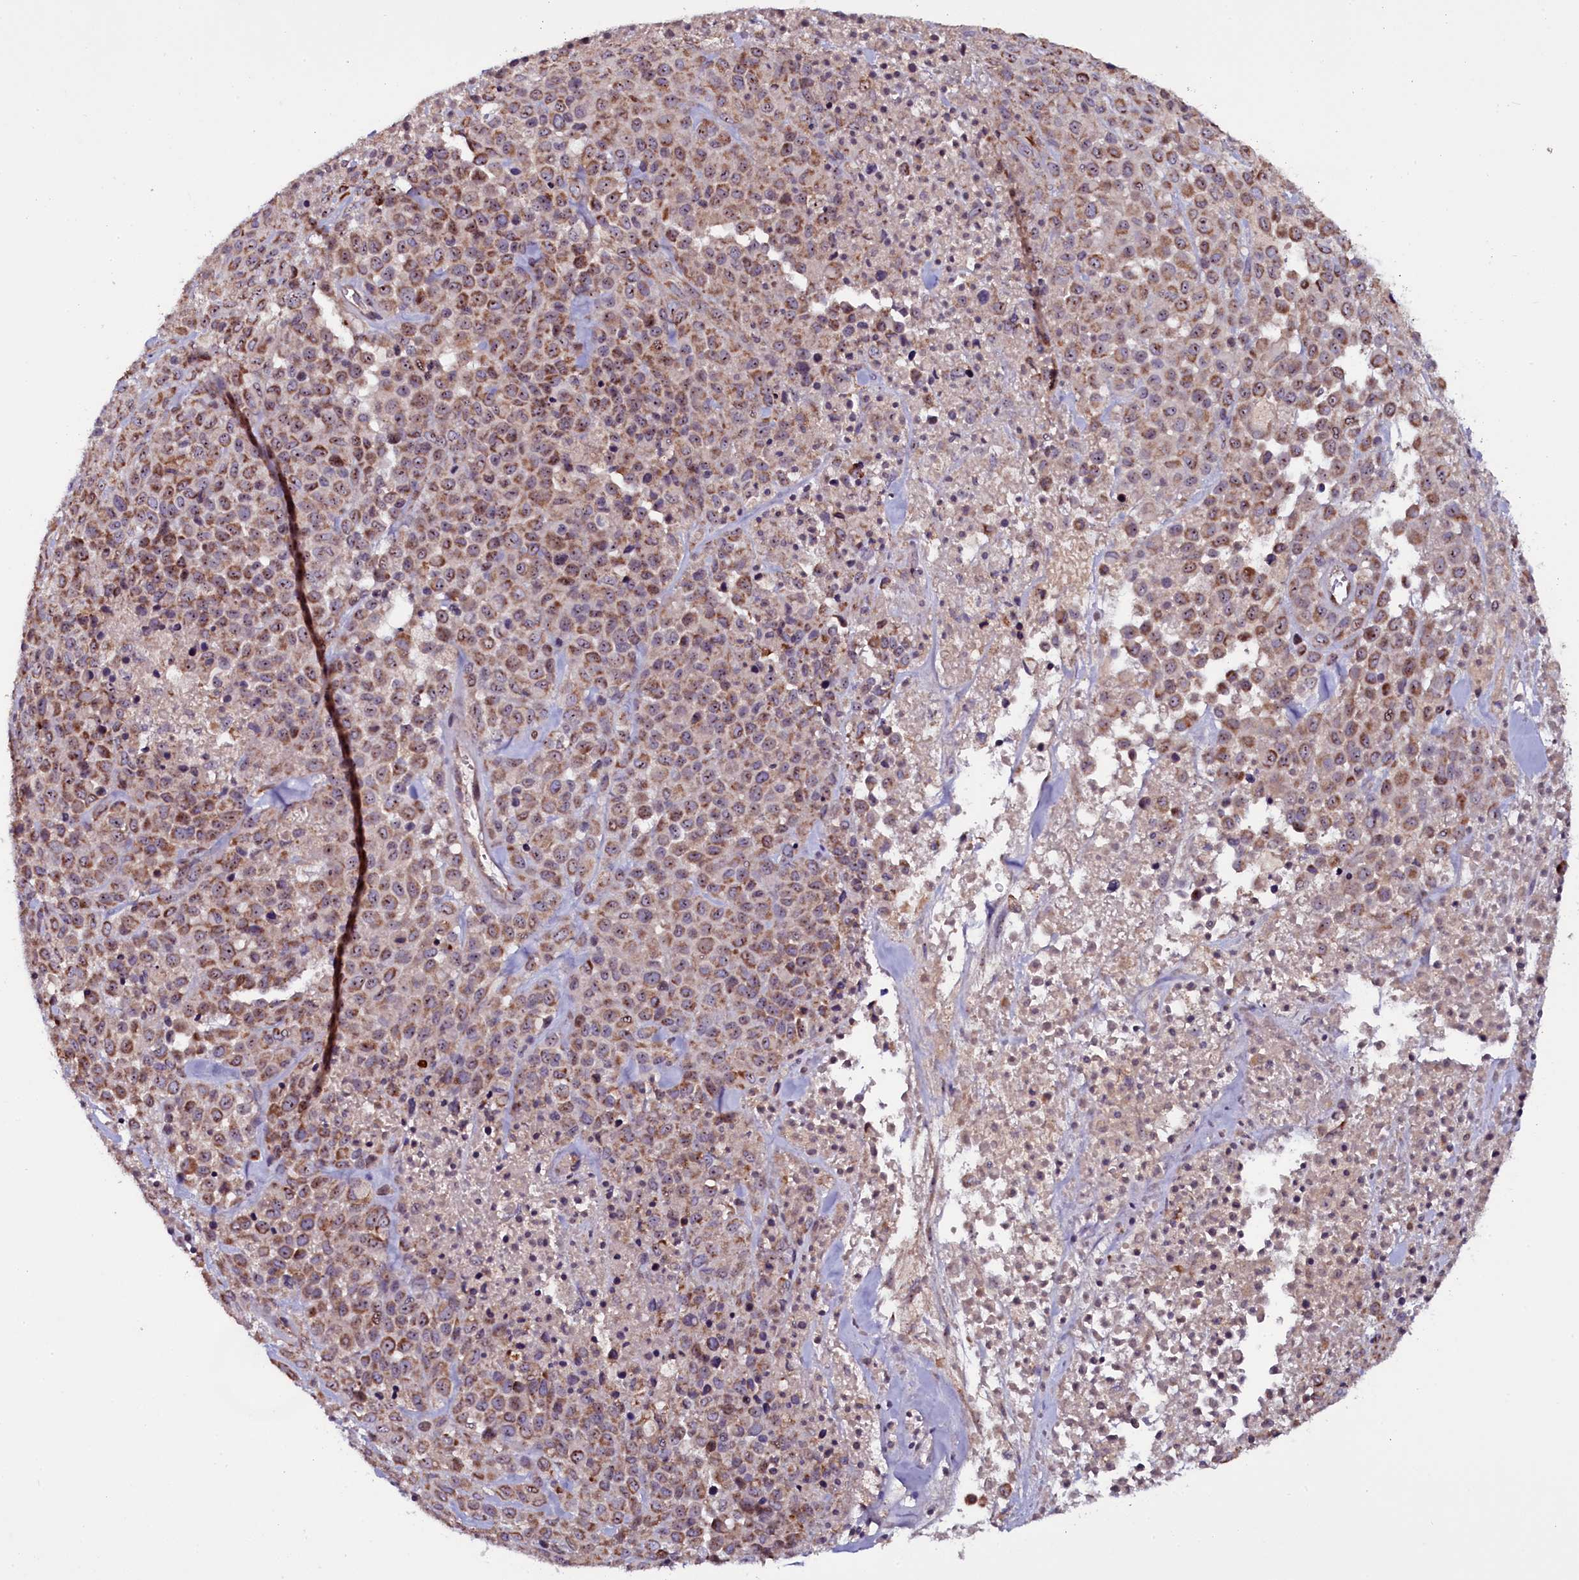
{"staining": {"intensity": "moderate", "quantity": ">75%", "location": "cytoplasmic/membranous,nuclear"}, "tissue": "melanoma", "cell_type": "Tumor cells", "image_type": "cancer", "snomed": [{"axis": "morphology", "description": "Malignant melanoma, Metastatic site"}, {"axis": "topography", "description": "Skin"}], "caption": "DAB (3,3'-diaminobenzidine) immunohistochemical staining of malignant melanoma (metastatic site) exhibits moderate cytoplasmic/membranous and nuclear protein staining in approximately >75% of tumor cells. The protein of interest is shown in brown color, while the nuclei are stained blue.", "gene": "NAA80", "patient": {"sex": "female", "age": 81}}